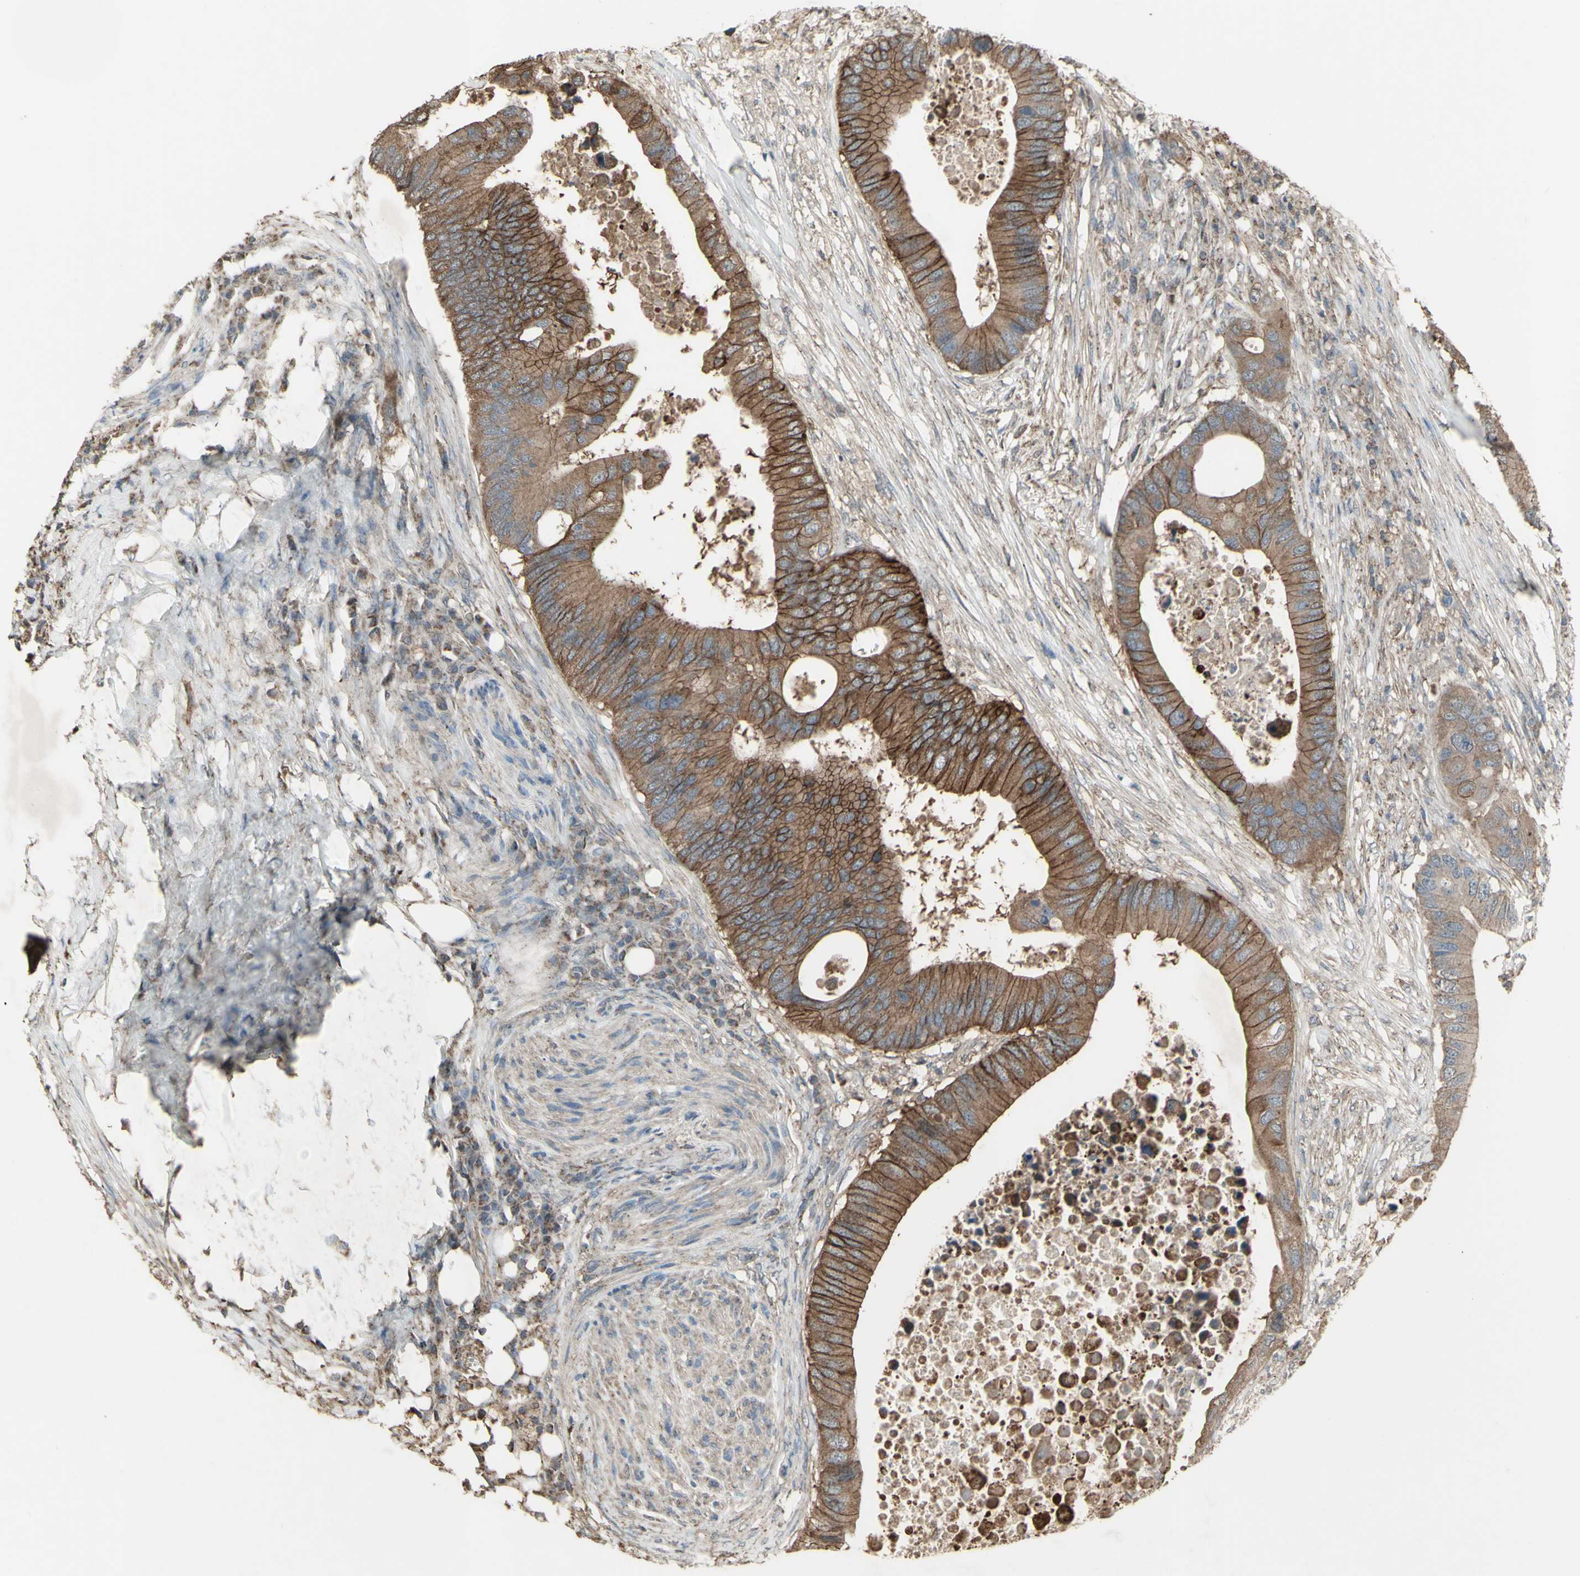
{"staining": {"intensity": "moderate", "quantity": ">75%", "location": "cytoplasmic/membranous"}, "tissue": "colorectal cancer", "cell_type": "Tumor cells", "image_type": "cancer", "snomed": [{"axis": "morphology", "description": "Adenocarcinoma, NOS"}, {"axis": "topography", "description": "Colon"}], "caption": "Adenocarcinoma (colorectal) stained with a protein marker demonstrates moderate staining in tumor cells.", "gene": "FXYD3", "patient": {"sex": "male", "age": 71}}